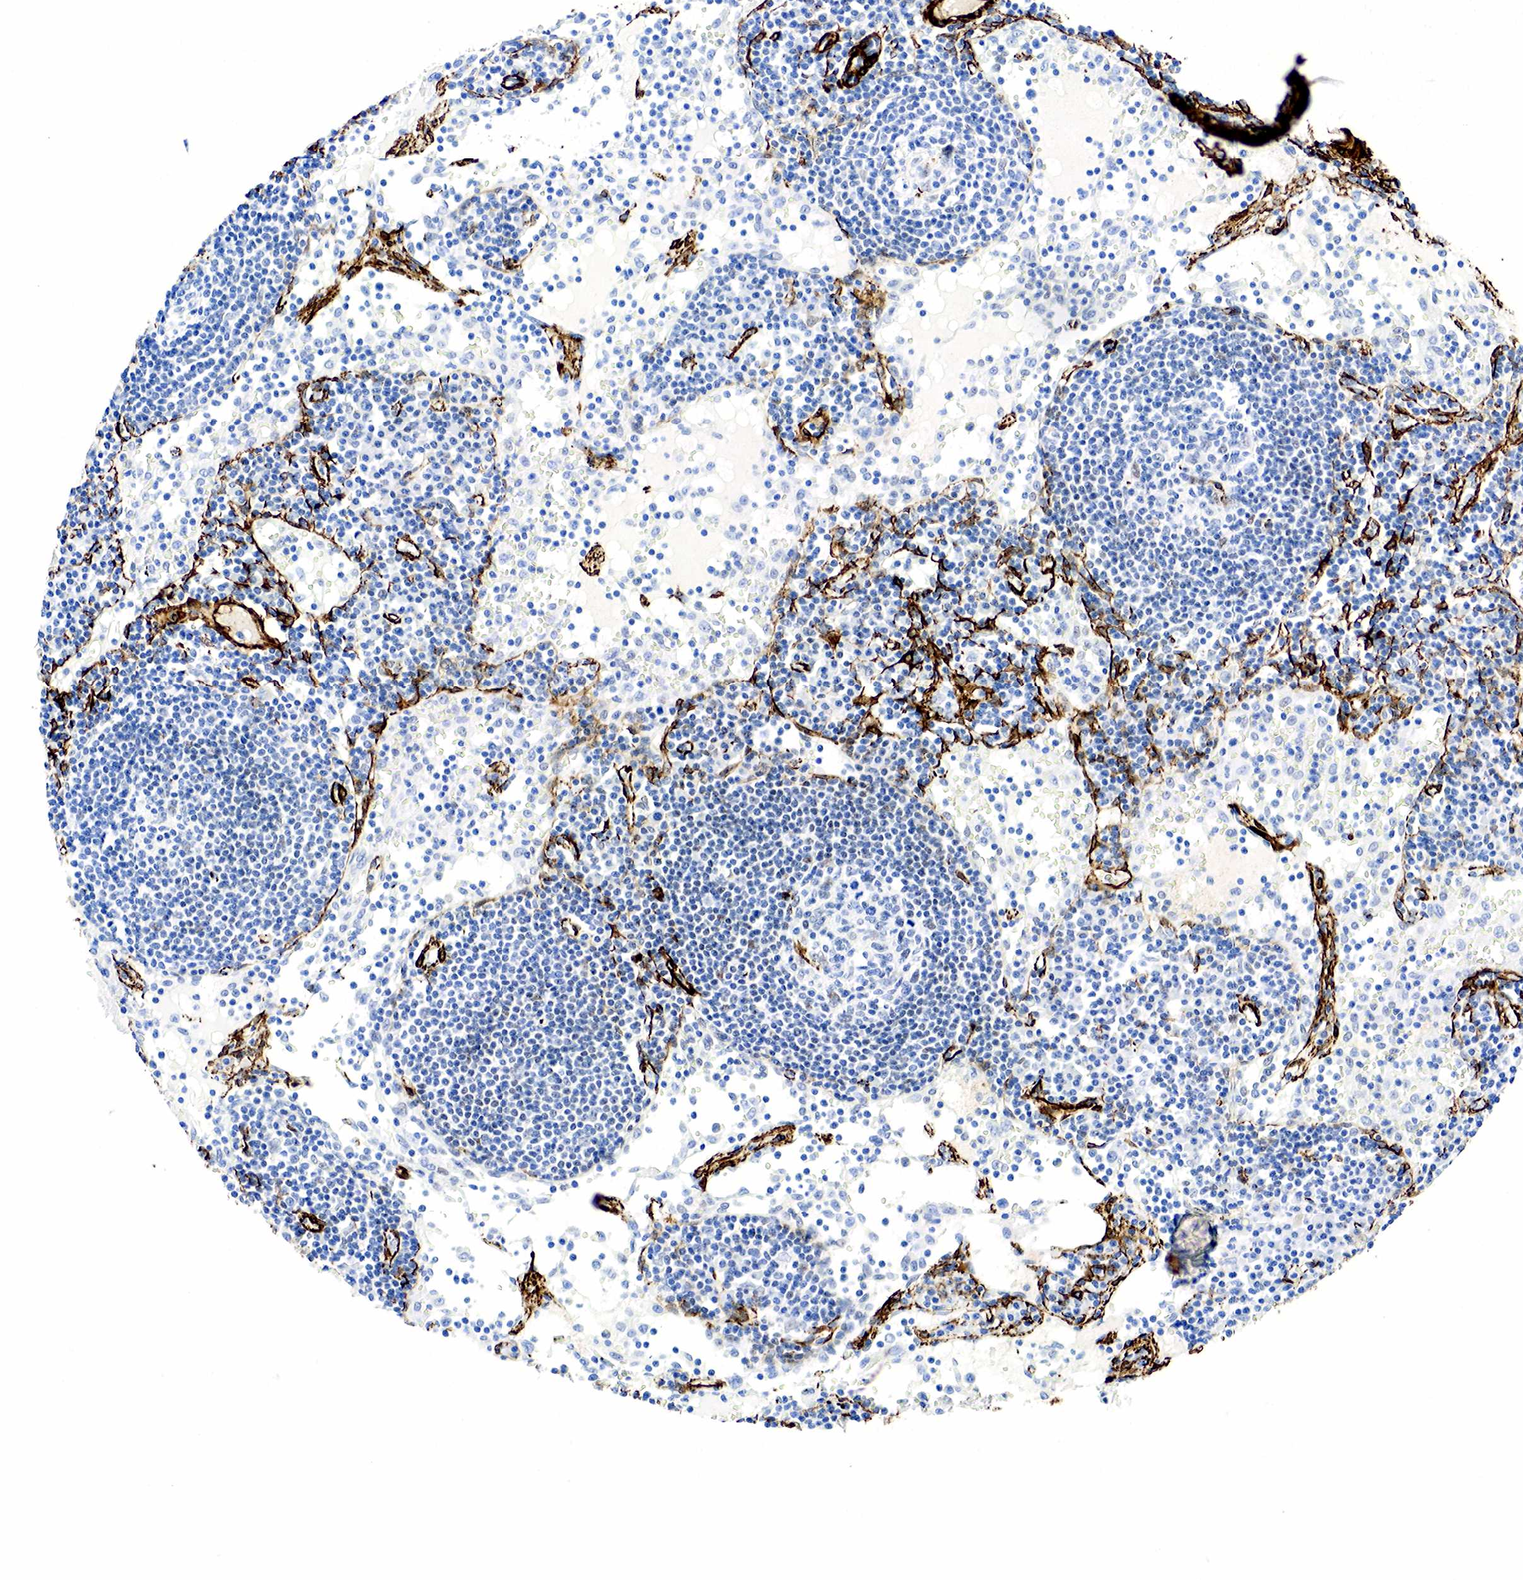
{"staining": {"intensity": "negative", "quantity": "none", "location": "none"}, "tissue": "lymph node", "cell_type": "Germinal center cells", "image_type": "normal", "snomed": [{"axis": "morphology", "description": "Normal tissue, NOS"}, {"axis": "topography", "description": "Lymph node"}], "caption": "An IHC histopathology image of benign lymph node is shown. There is no staining in germinal center cells of lymph node.", "gene": "ACTA2", "patient": {"sex": "female", "age": 55}}